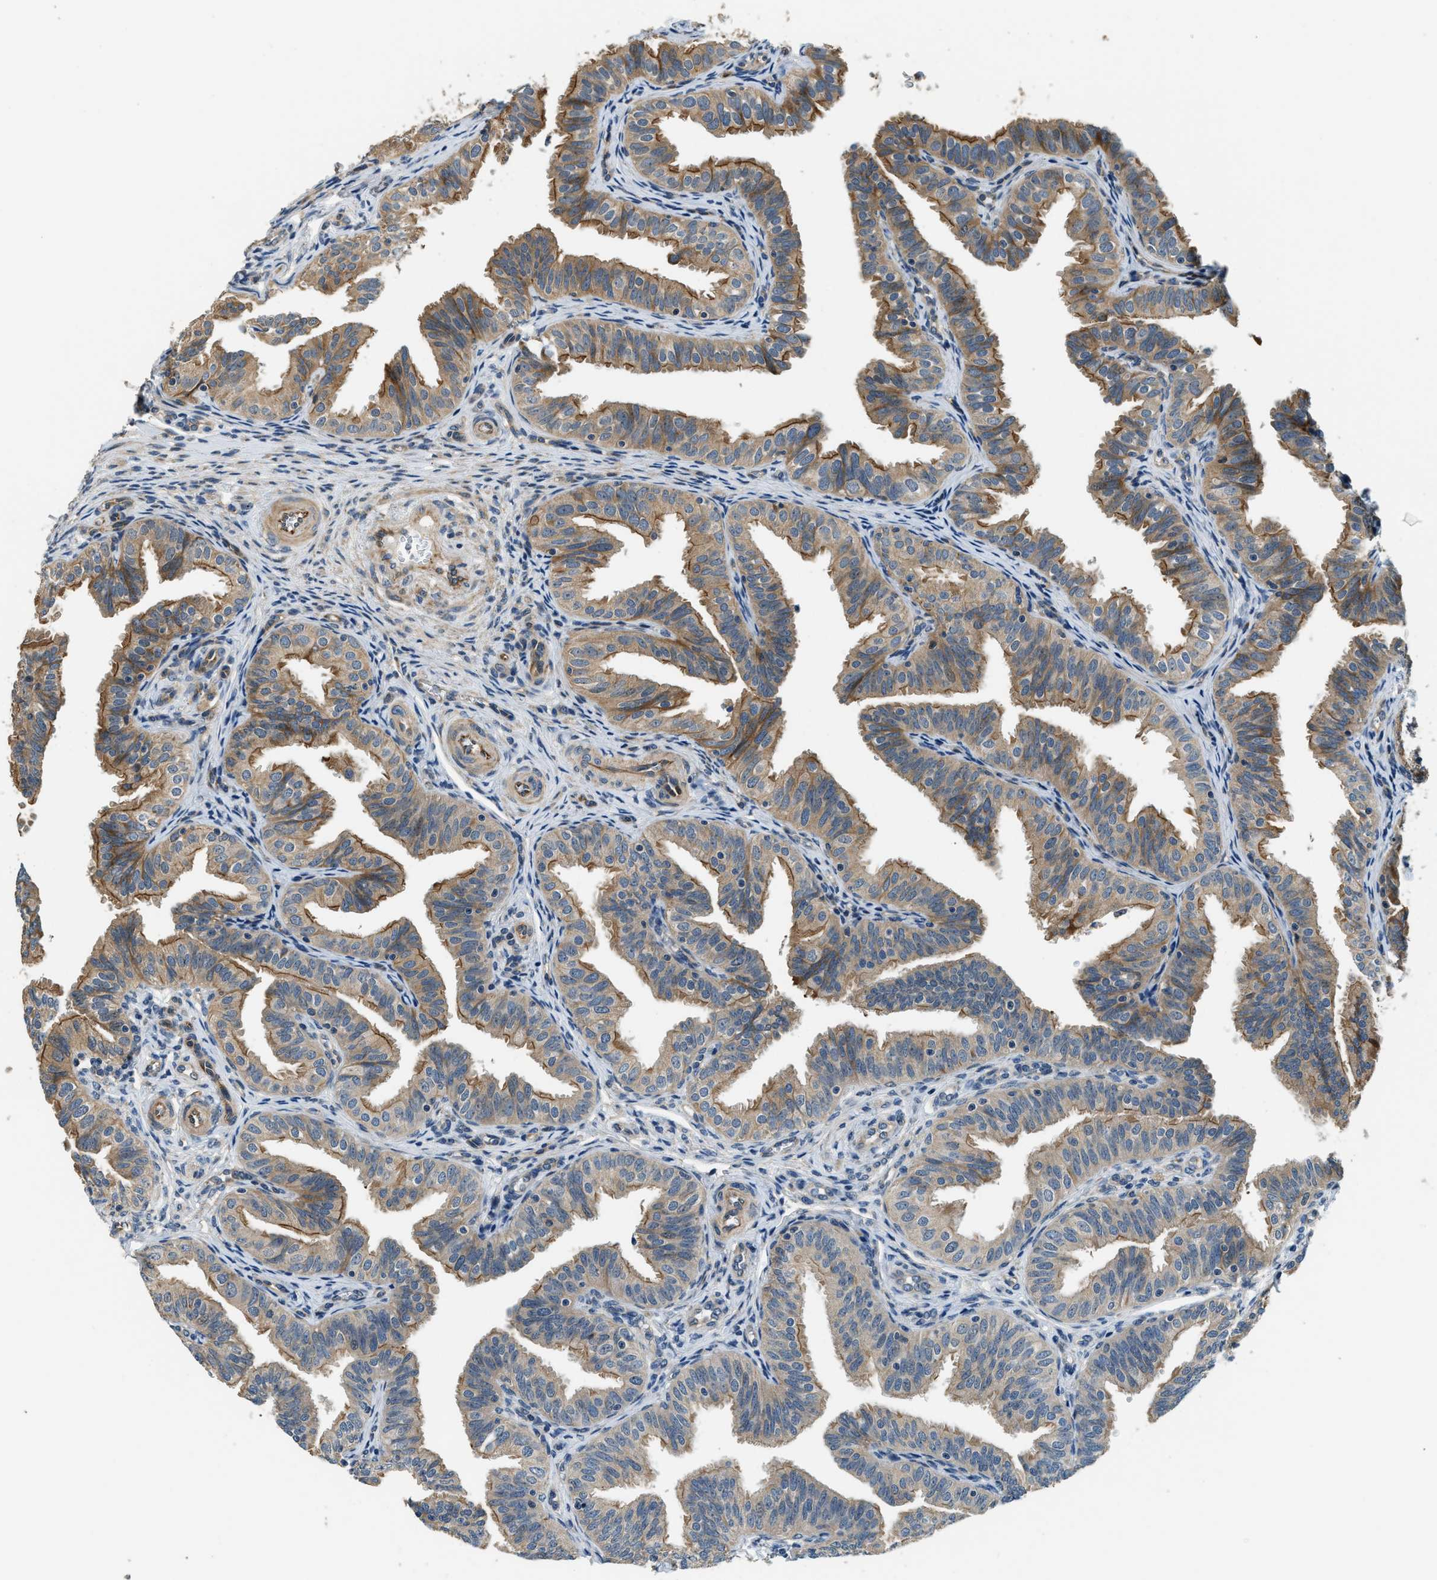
{"staining": {"intensity": "moderate", "quantity": ">75%", "location": "cytoplasmic/membranous"}, "tissue": "fallopian tube", "cell_type": "Glandular cells", "image_type": "normal", "snomed": [{"axis": "morphology", "description": "Normal tissue, NOS"}, {"axis": "topography", "description": "Fallopian tube"}], "caption": "A high-resolution micrograph shows immunohistochemistry (IHC) staining of unremarkable fallopian tube, which exhibits moderate cytoplasmic/membranous positivity in about >75% of glandular cells. (IHC, brightfield microscopy, high magnification).", "gene": "ALOX12", "patient": {"sex": "female", "age": 35}}